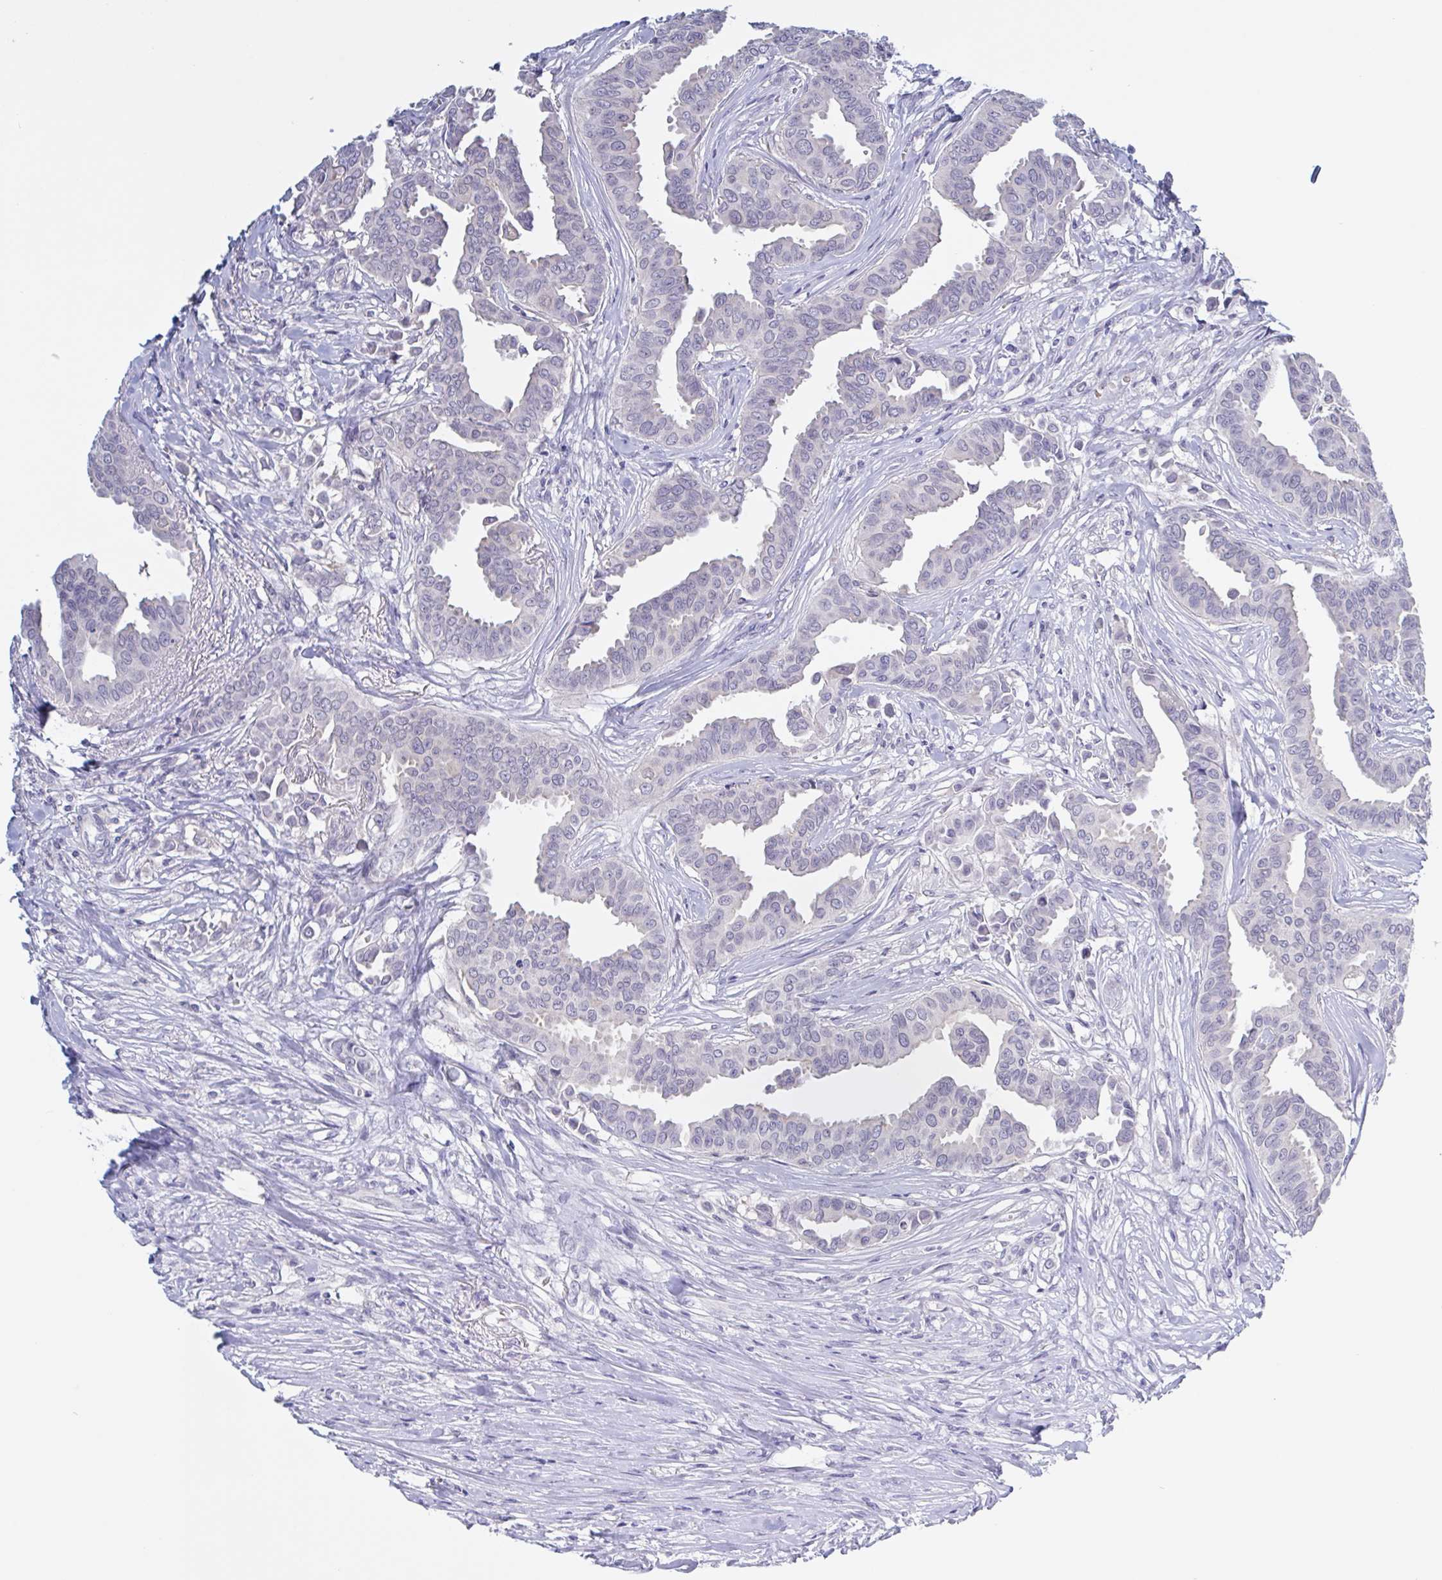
{"staining": {"intensity": "negative", "quantity": "none", "location": "none"}, "tissue": "breast cancer", "cell_type": "Tumor cells", "image_type": "cancer", "snomed": [{"axis": "morphology", "description": "Duct carcinoma"}, {"axis": "topography", "description": "Breast"}], "caption": "Immunohistochemistry of human invasive ductal carcinoma (breast) reveals no expression in tumor cells.", "gene": "SERPINB13", "patient": {"sex": "female", "age": 45}}